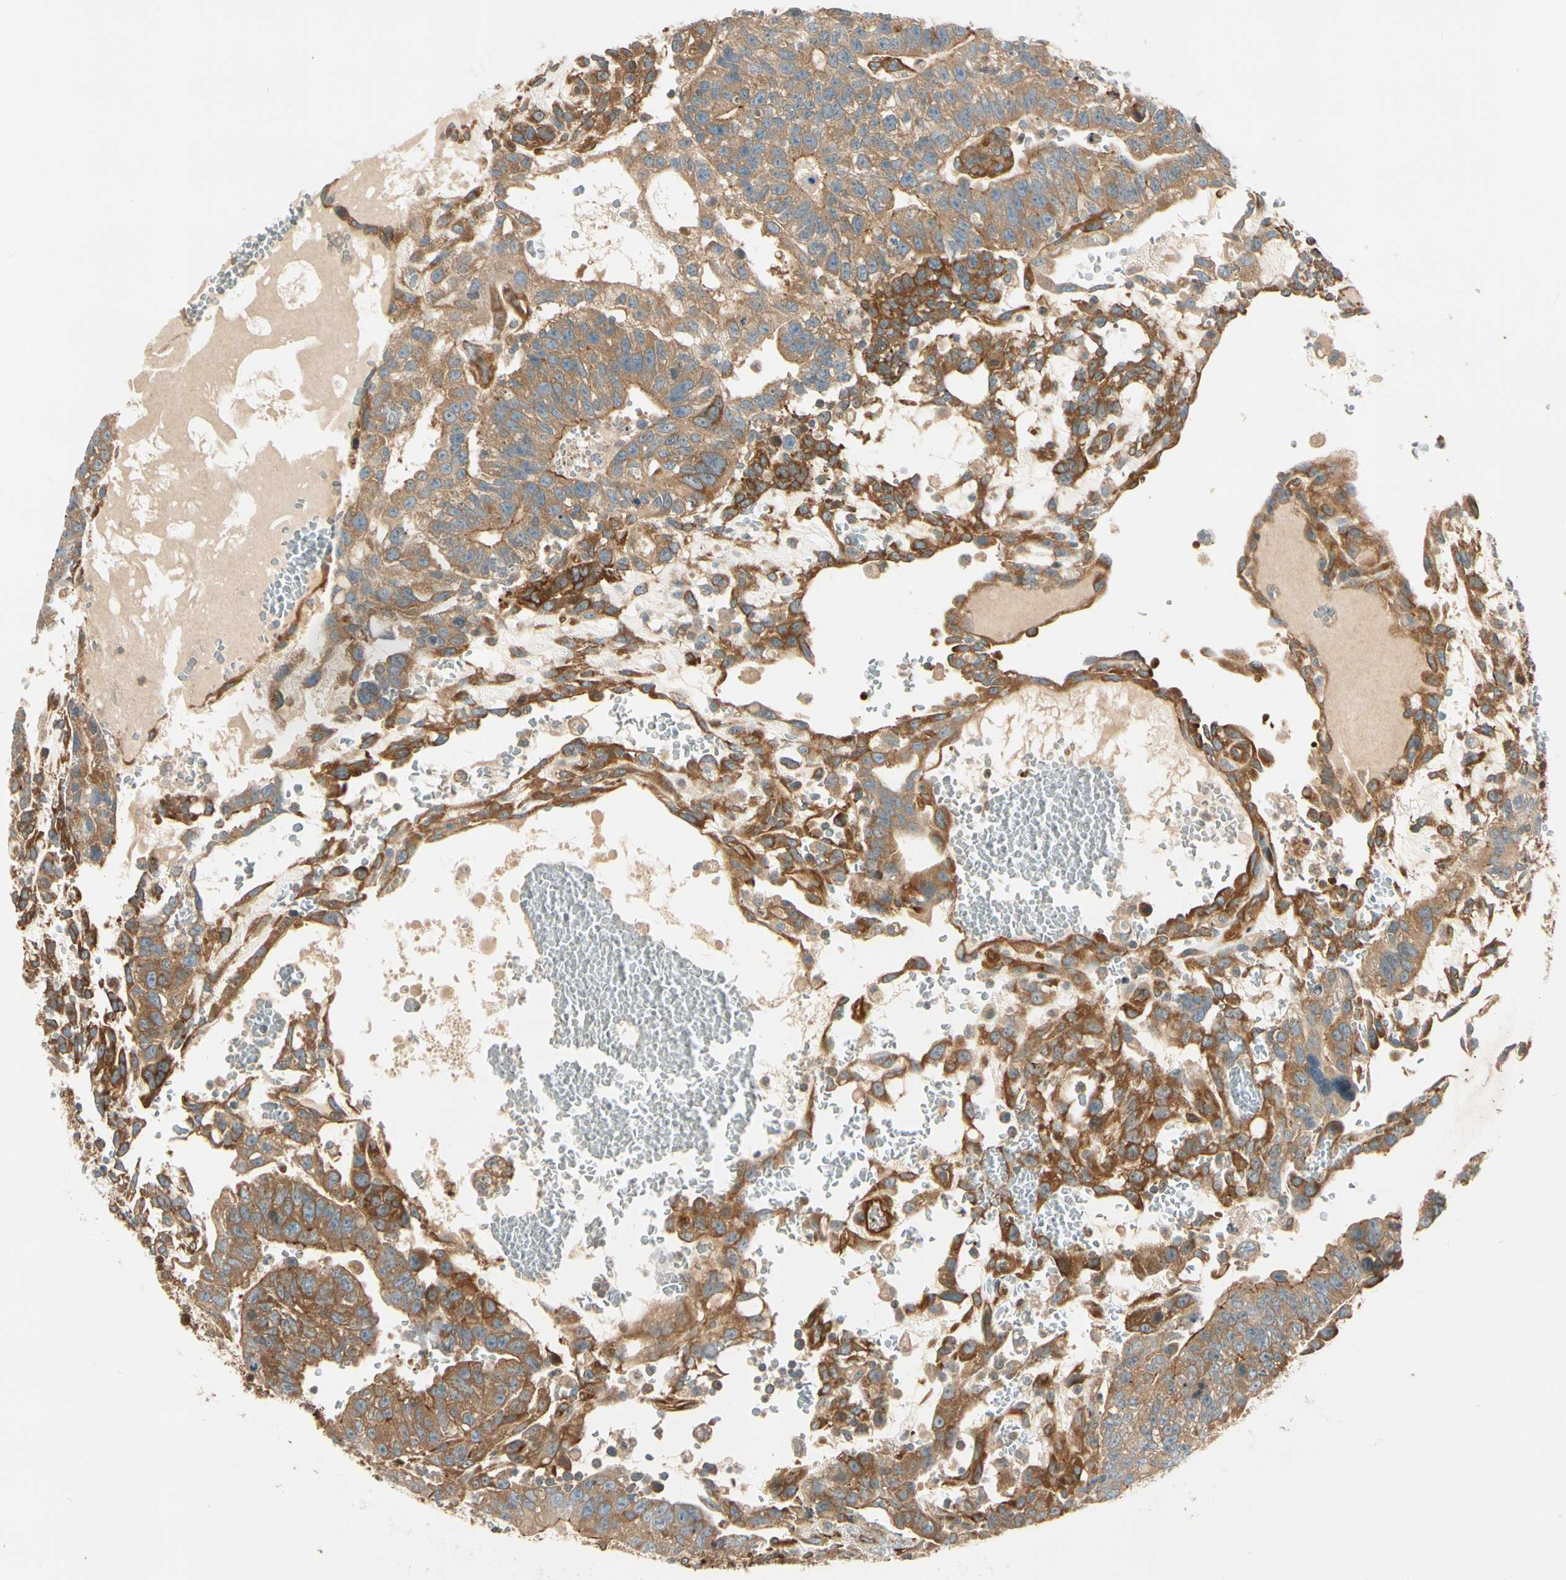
{"staining": {"intensity": "moderate", "quantity": ">75%", "location": "cytoplasmic/membranous"}, "tissue": "testis cancer", "cell_type": "Tumor cells", "image_type": "cancer", "snomed": [{"axis": "morphology", "description": "Seminoma, NOS"}, {"axis": "morphology", "description": "Carcinoma, Embryonal, NOS"}, {"axis": "topography", "description": "Testis"}], "caption": "Moderate cytoplasmic/membranous positivity for a protein is seen in approximately >75% of tumor cells of testis cancer (seminoma) using immunohistochemistry.", "gene": "ROCK2", "patient": {"sex": "male", "age": 52}}